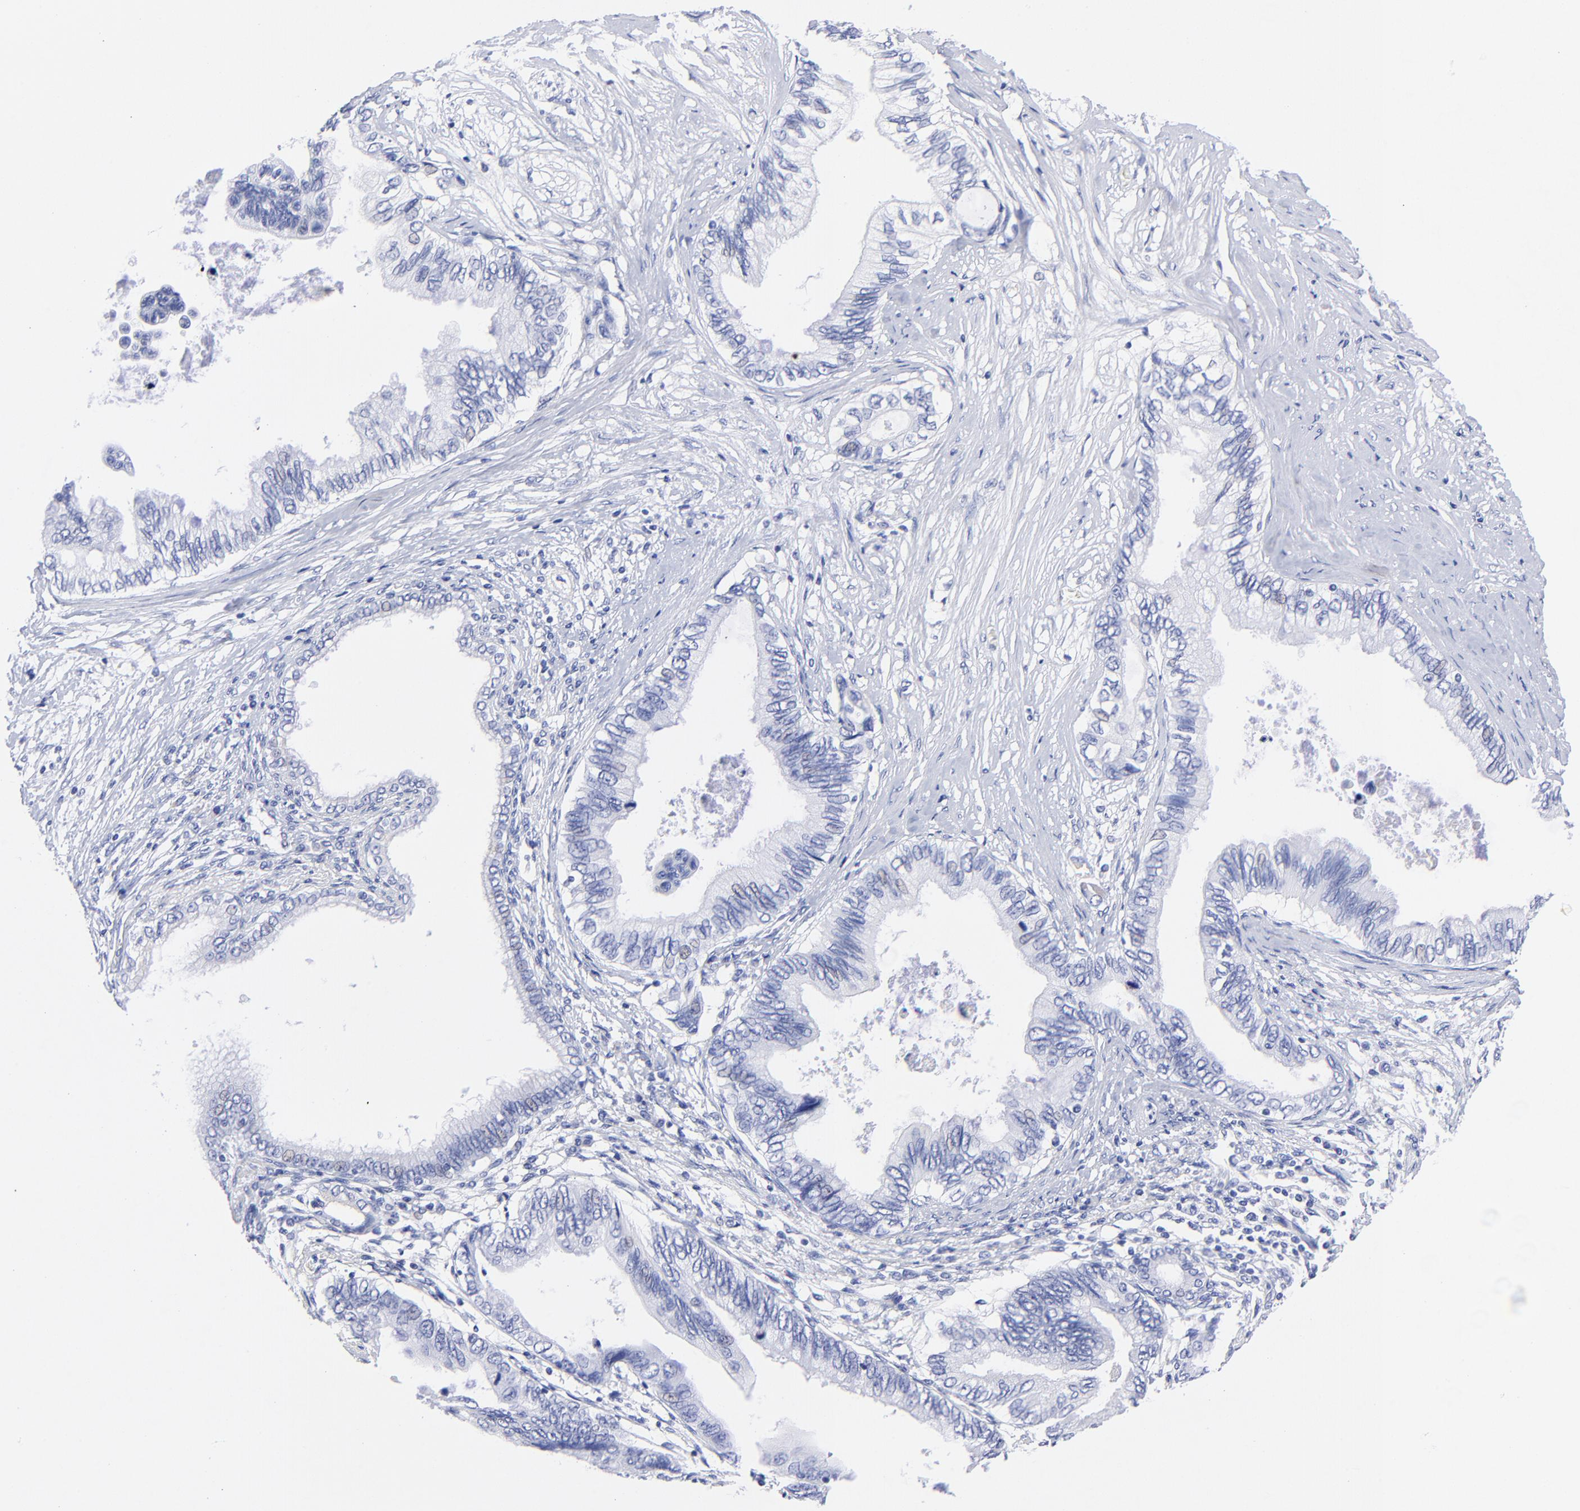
{"staining": {"intensity": "negative", "quantity": "none", "location": "none"}, "tissue": "pancreatic cancer", "cell_type": "Tumor cells", "image_type": "cancer", "snomed": [{"axis": "morphology", "description": "Adenocarcinoma, NOS"}, {"axis": "topography", "description": "Pancreas"}], "caption": "This is an immunohistochemistry photomicrograph of human pancreatic cancer. There is no positivity in tumor cells.", "gene": "HORMAD2", "patient": {"sex": "female", "age": 66}}